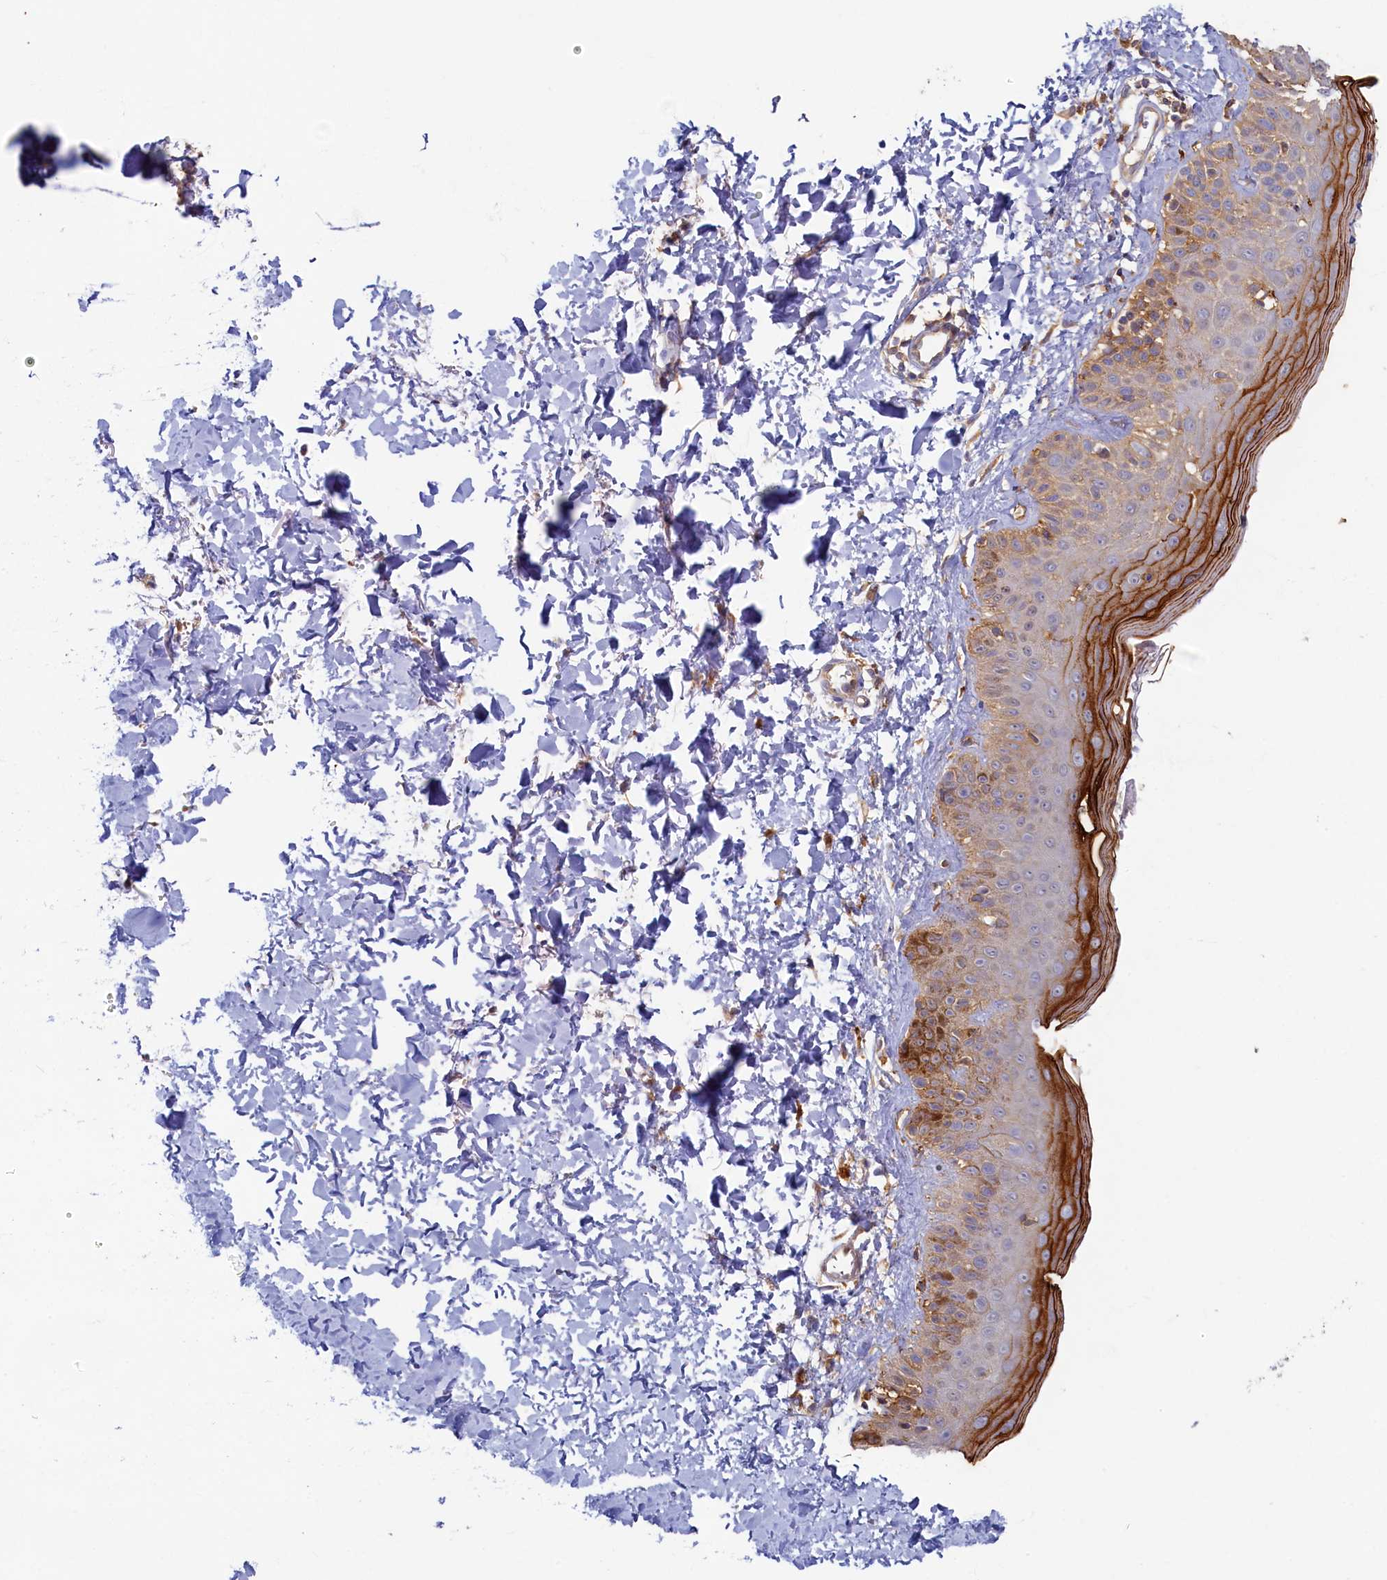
{"staining": {"intensity": "moderate", "quantity": ">75%", "location": "cytoplasmic/membranous"}, "tissue": "skin", "cell_type": "Fibroblasts", "image_type": "normal", "snomed": [{"axis": "morphology", "description": "Normal tissue, NOS"}, {"axis": "topography", "description": "Skin"}], "caption": "This is an image of immunohistochemistry (IHC) staining of normal skin, which shows moderate staining in the cytoplasmic/membranous of fibroblasts.", "gene": "TIMM8B", "patient": {"sex": "male", "age": 52}}